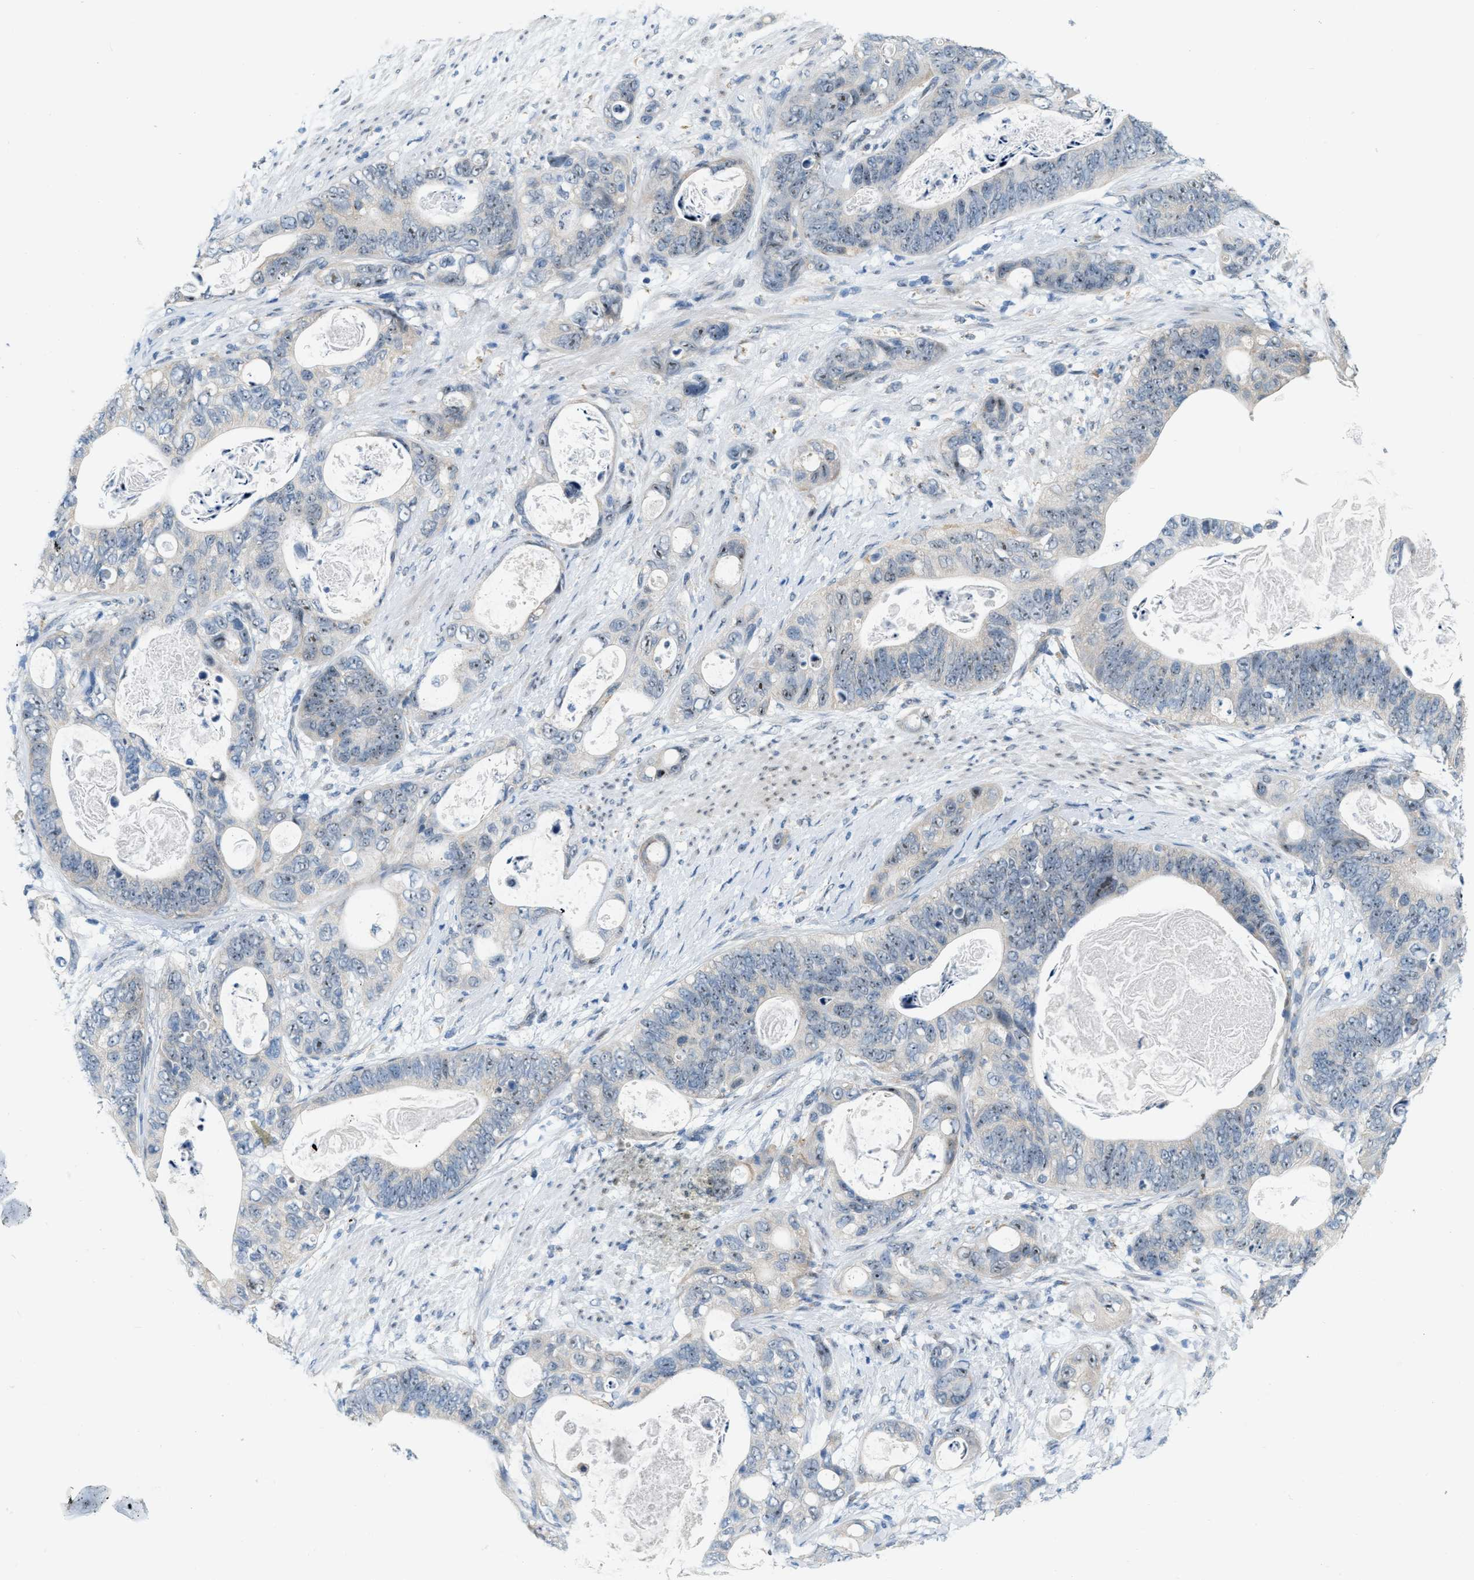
{"staining": {"intensity": "negative", "quantity": "none", "location": "none"}, "tissue": "stomach cancer", "cell_type": "Tumor cells", "image_type": "cancer", "snomed": [{"axis": "morphology", "description": "Normal tissue, NOS"}, {"axis": "morphology", "description": "Adenocarcinoma, NOS"}, {"axis": "topography", "description": "Stomach"}], "caption": "Human stomach cancer stained for a protein using immunohistochemistry shows no positivity in tumor cells.", "gene": "PHRF1", "patient": {"sex": "female", "age": 89}}